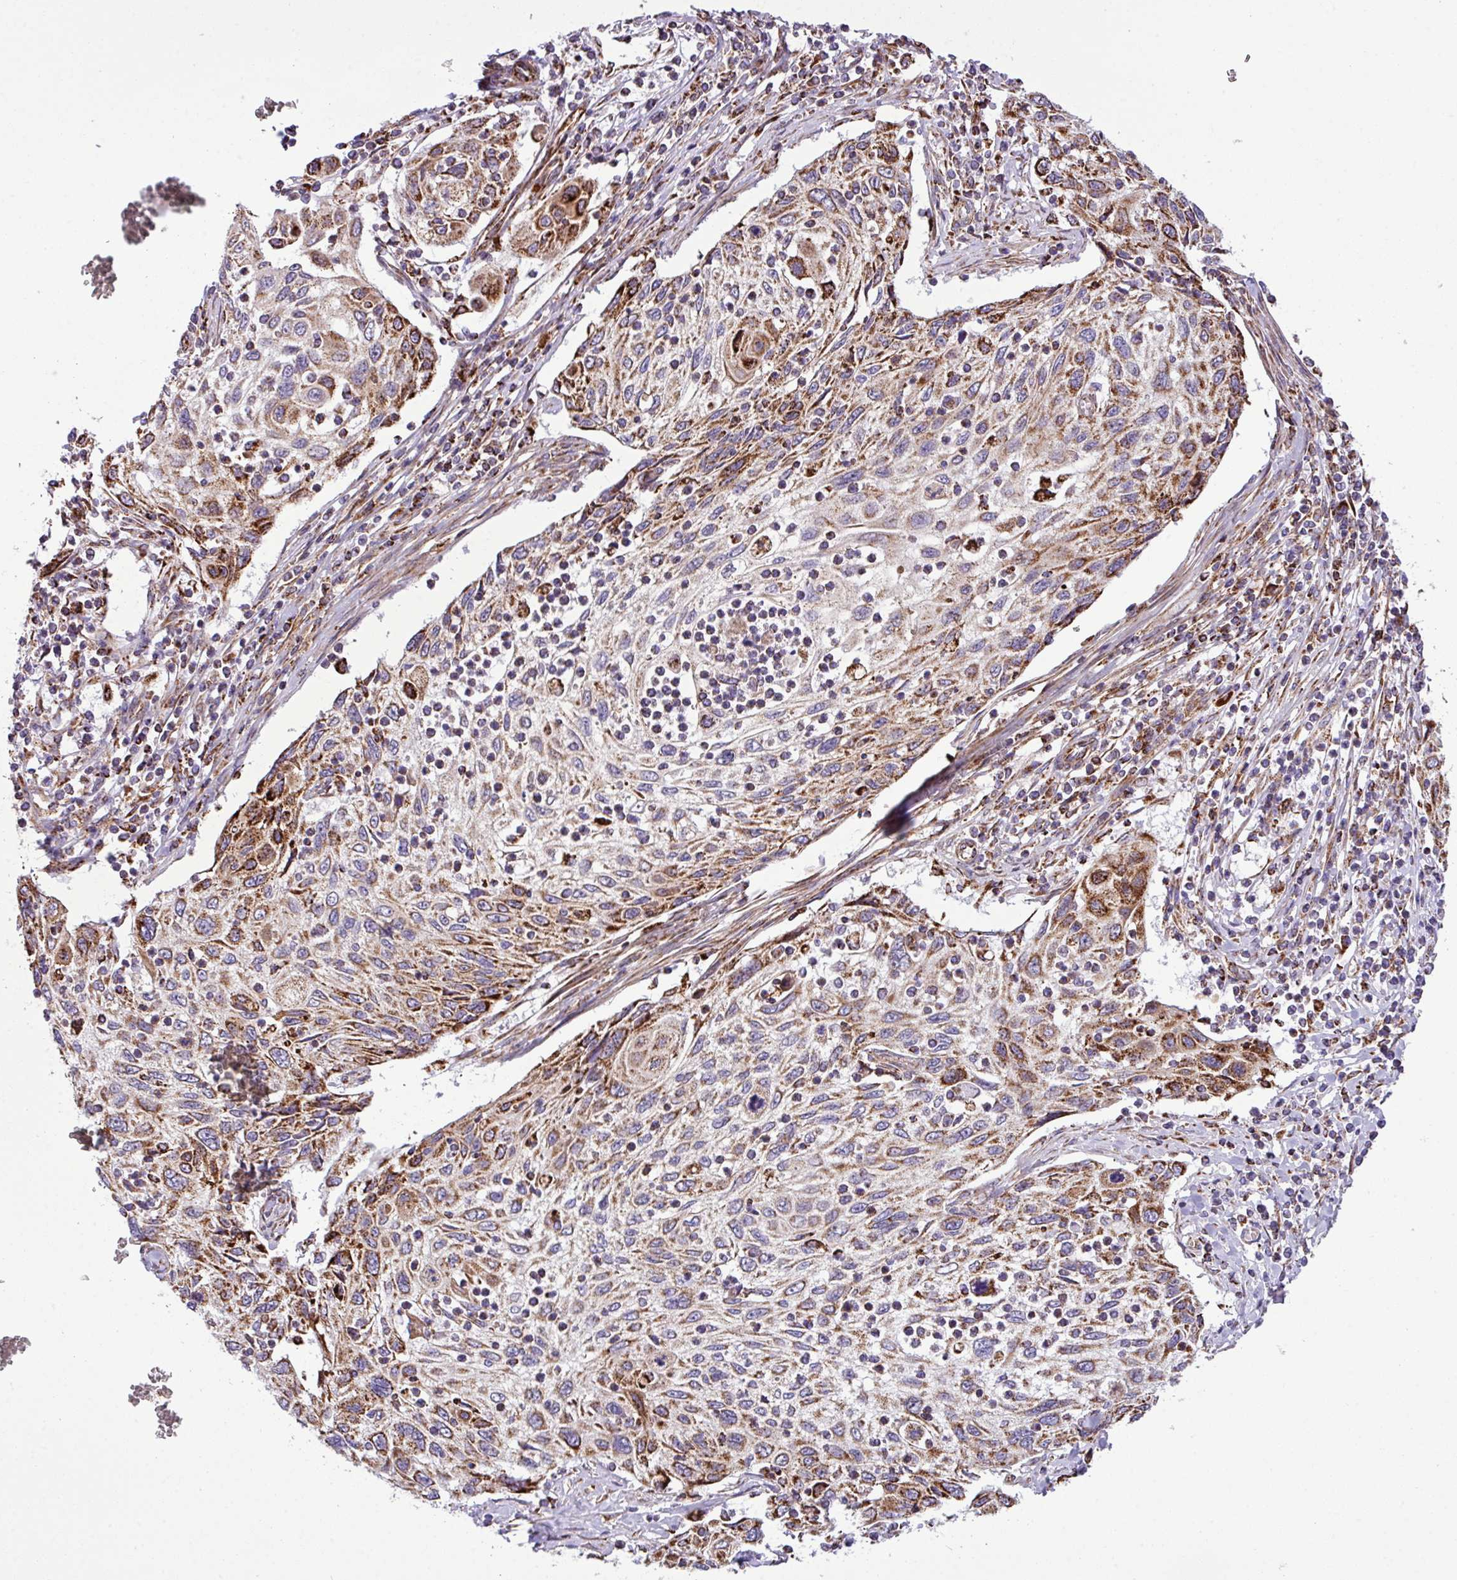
{"staining": {"intensity": "moderate", "quantity": ">75%", "location": "cytoplasmic/membranous"}, "tissue": "cervical cancer", "cell_type": "Tumor cells", "image_type": "cancer", "snomed": [{"axis": "morphology", "description": "Squamous cell carcinoma, NOS"}, {"axis": "topography", "description": "Cervix"}], "caption": "Squamous cell carcinoma (cervical) was stained to show a protein in brown. There is medium levels of moderate cytoplasmic/membranous positivity in about >75% of tumor cells.", "gene": "ZNF569", "patient": {"sex": "female", "age": 70}}